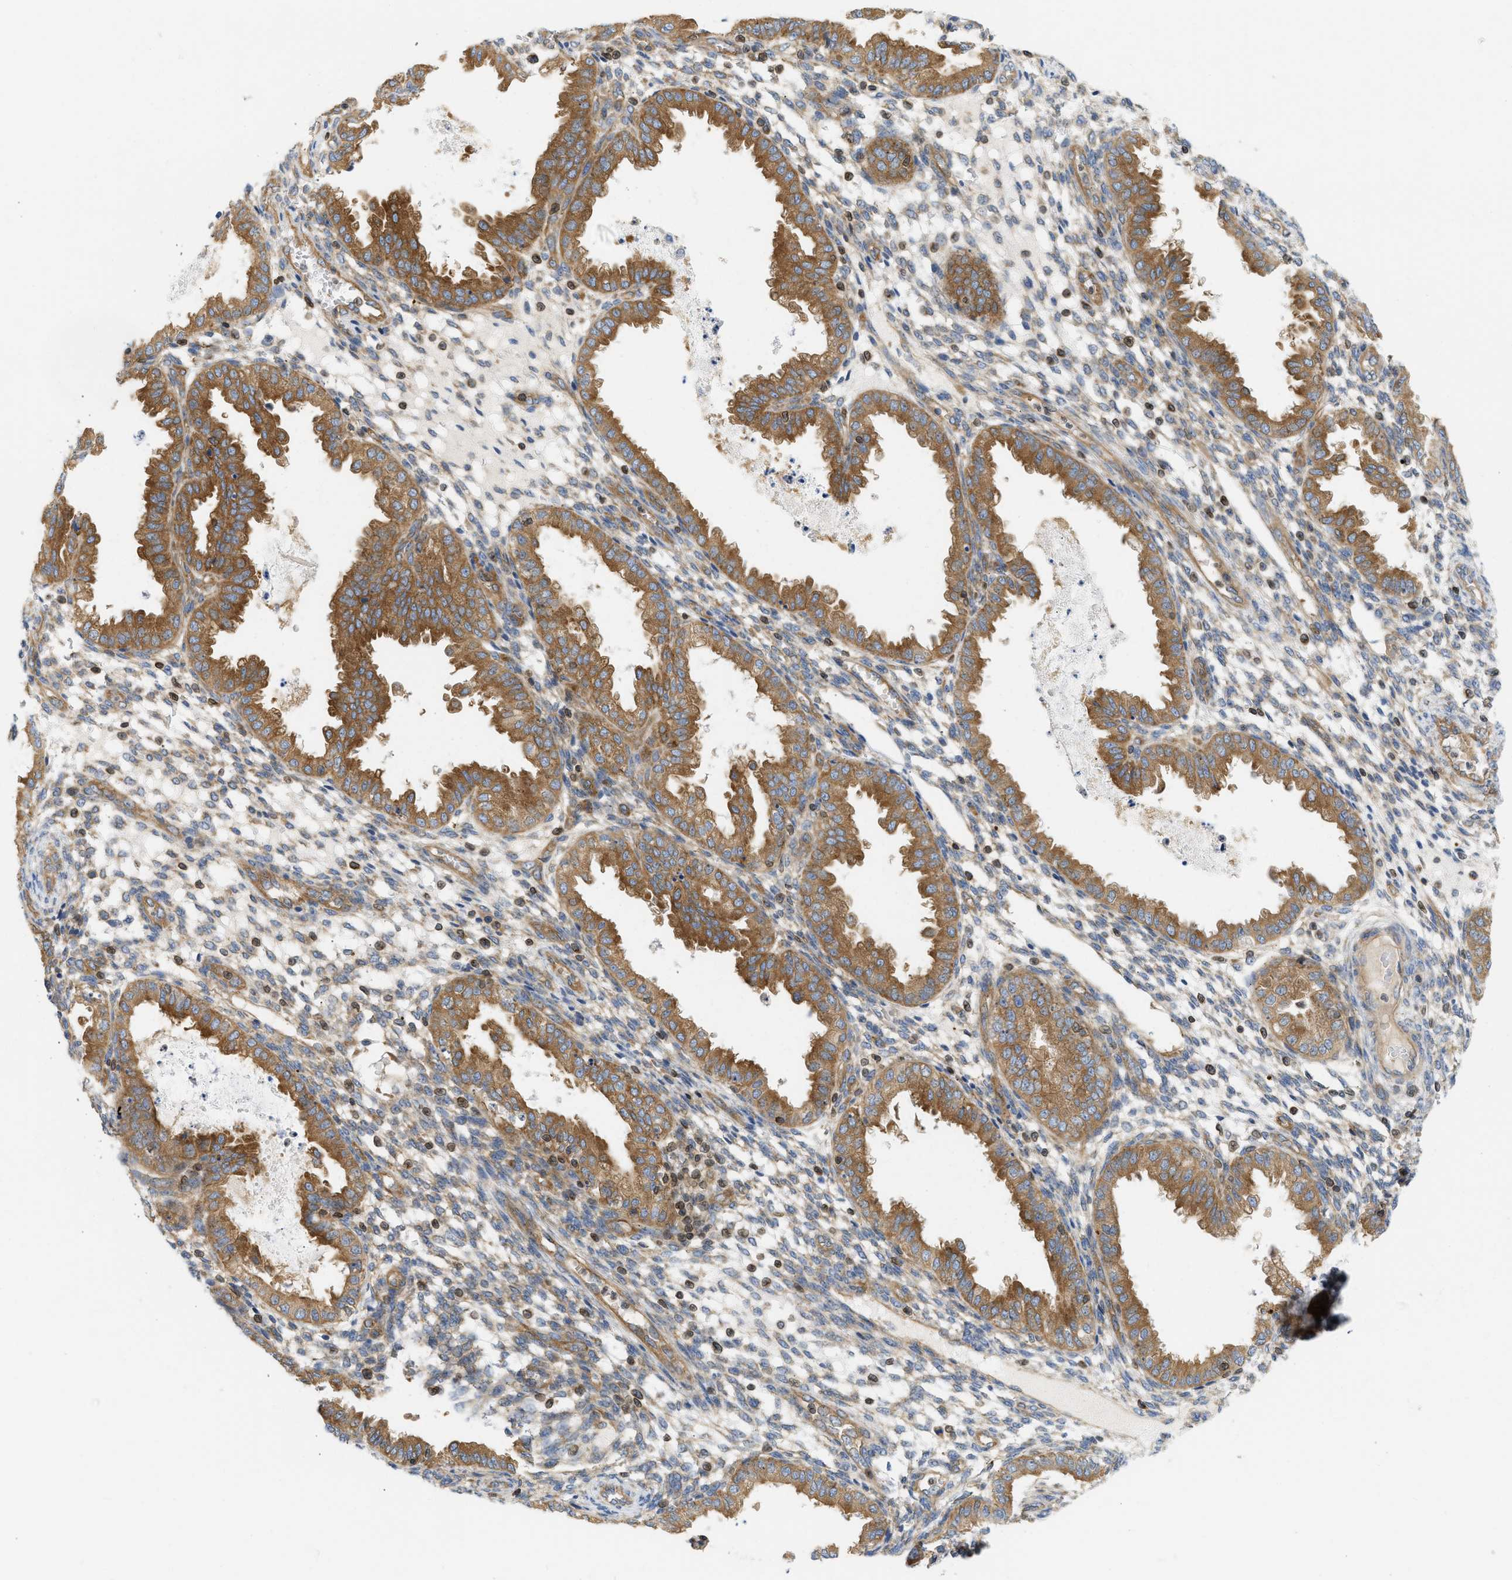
{"staining": {"intensity": "weak", "quantity": "25%-75%", "location": "cytoplasmic/membranous"}, "tissue": "endometrium", "cell_type": "Cells in endometrial stroma", "image_type": "normal", "snomed": [{"axis": "morphology", "description": "Normal tissue, NOS"}, {"axis": "topography", "description": "Endometrium"}], "caption": "Approximately 25%-75% of cells in endometrial stroma in benign human endometrium reveal weak cytoplasmic/membranous protein staining as visualized by brown immunohistochemical staining.", "gene": "STRN", "patient": {"sex": "female", "age": 33}}